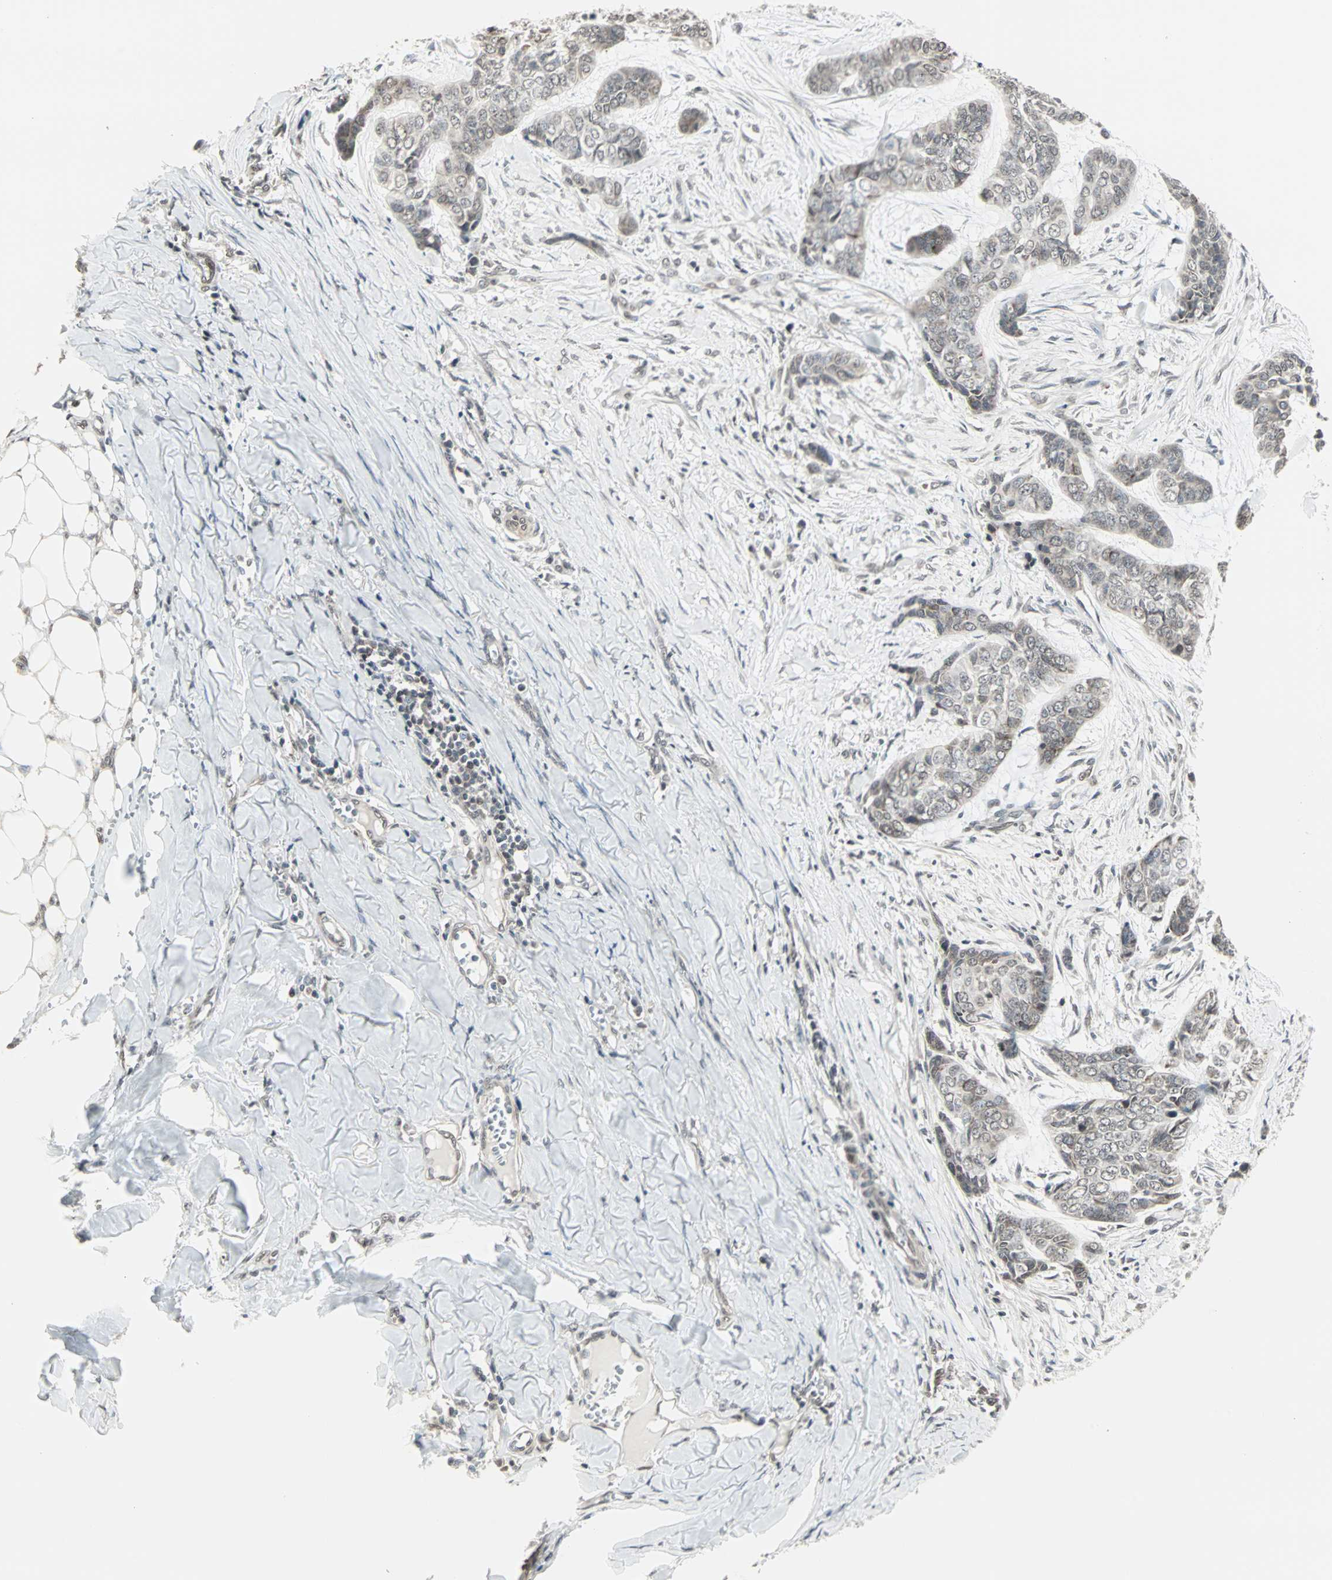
{"staining": {"intensity": "negative", "quantity": "none", "location": "none"}, "tissue": "skin cancer", "cell_type": "Tumor cells", "image_type": "cancer", "snomed": [{"axis": "morphology", "description": "Basal cell carcinoma"}, {"axis": "topography", "description": "Skin"}], "caption": "A micrograph of human skin cancer is negative for staining in tumor cells.", "gene": "CBLC", "patient": {"sex": "female", "age": 64}}